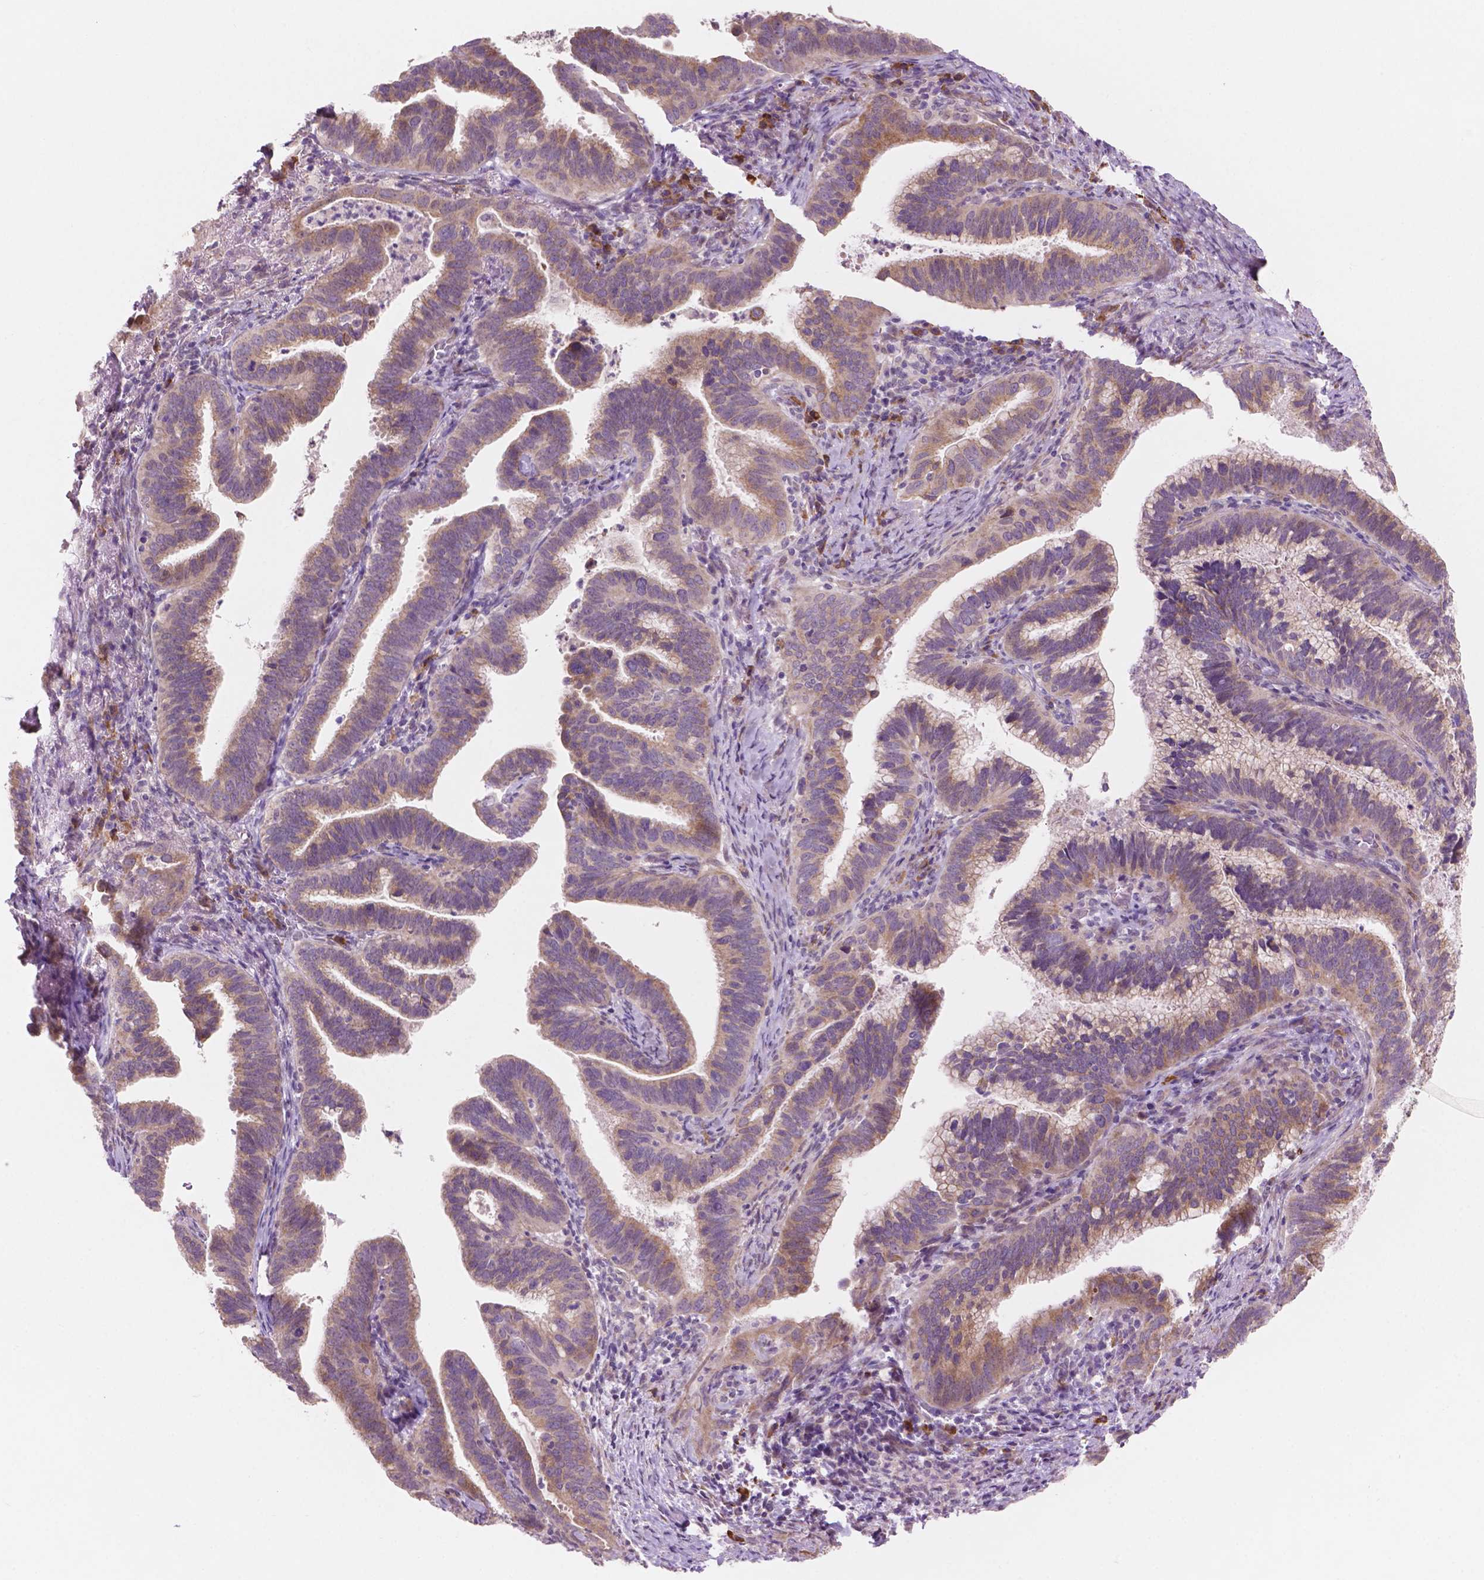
{"staining": {"intensity": "moderate", "quantity": ">75%", "location": "cytoplasmic/membranous"}, "tissue": "cervical cancer", "cell_type": "Tumor cells", "image_type": "cancer", "snomed": [{"axis": "morphology", "description": "Adenocarcinoma, NOS"}, {"axis": "topography", "description": "Cervix"}], "caption": "Cervical cancer tissue demonstrates moderate cytoplasmic/membranous positivity in approximately >75% of tumor cells", "gene": "LRP1B", "patient": {"sex": "female", "age": 61}}